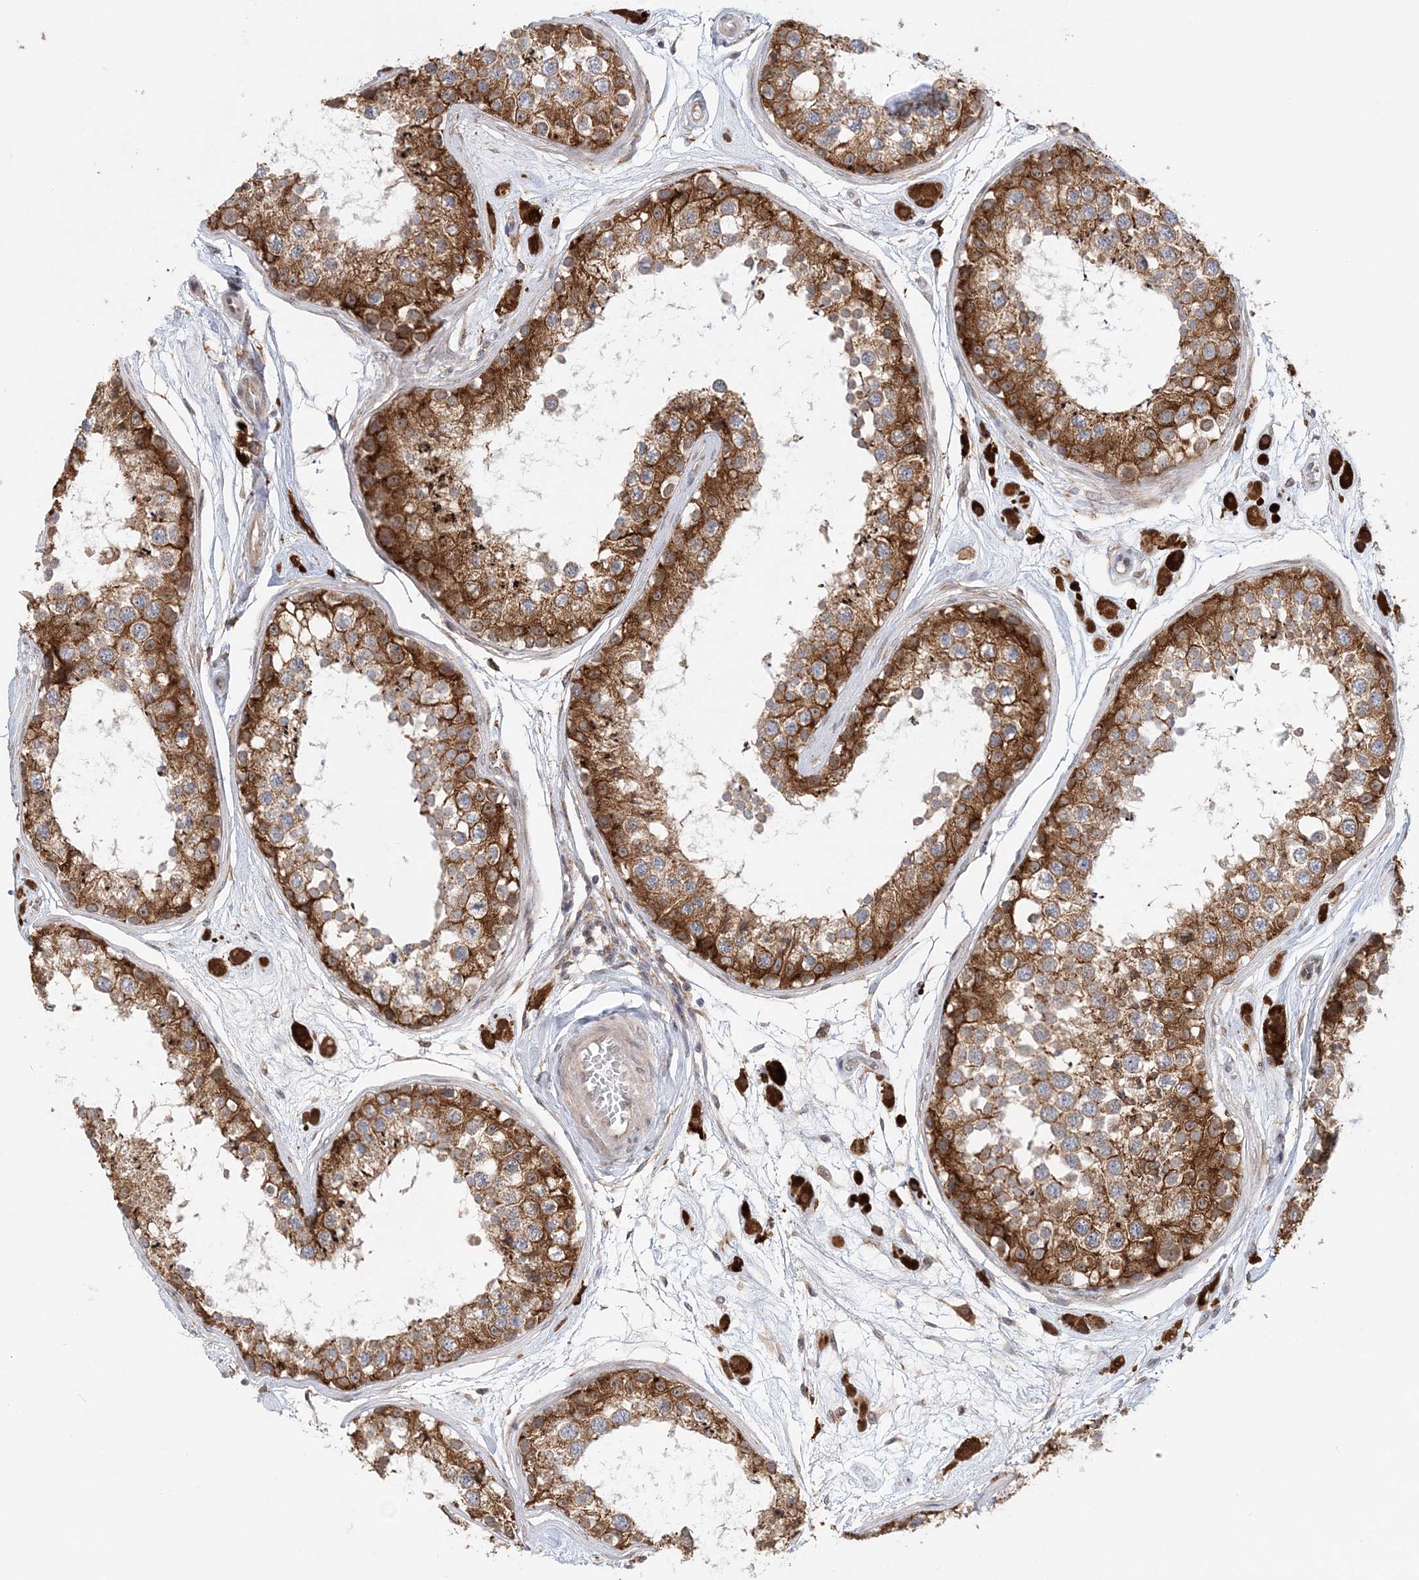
{"staining": {"intensity": "strong", "quantity": ">75%", "location": "cytoplasmic/membranous"}, "tissue": "testis", "cell_type": "Cells in seminiferous ducts", "image_type": "normal", "snomed": [{"axis": "morphology", "description": "Normal tissue, NOS"}, {"axis": "topography", "description": "Testis"}], "caption": "The micrograph demonstrates a brown stain indicating the presence of a protein in the cytoplasmic/membranous of cells in seminiferous ducts in testis. (DAB (3,3'-diaminobenzidine) = brown stain, brightfield microscopy at high magnification).", "gene": "PCYOX1L", "patient": {"sex": "male", "age": 25}}